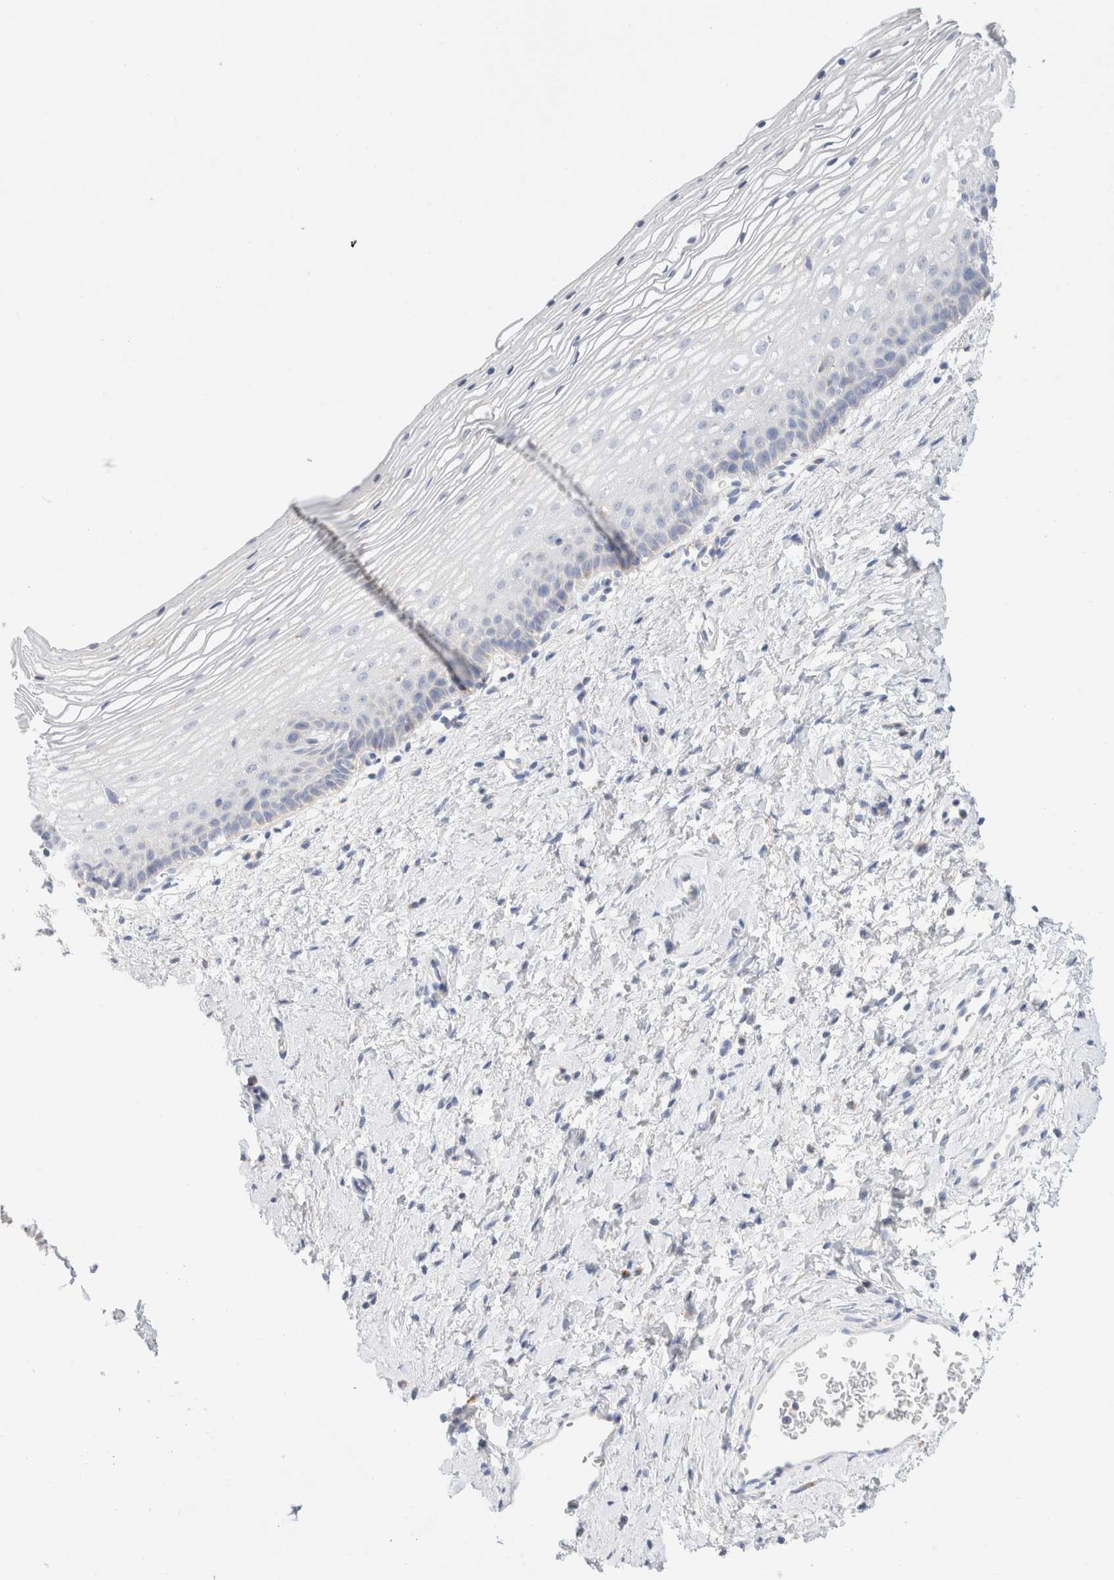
{"staining": {"intensity": "weak", "quantity": "<25%", "location": "cytoplasmic/membranous"}, "tissue": "cervix", "cell_type": "Glandular cells", "image_type": "normal", "snomed": [{"axis": "morphology", "description": "Normal tissue, NOS"}, {"axis": "topography", "description": "Cervix"}], "caption": "This is a image of IHC staining of unremarkable cervix, which shows no expression in glandular cells. (DAB (3,3'-diaminobenzidine) IHC with hematoxylin counter stain).", "gene": "ATP6V1C1", "patient": {"sex": "female", "age": 72}}